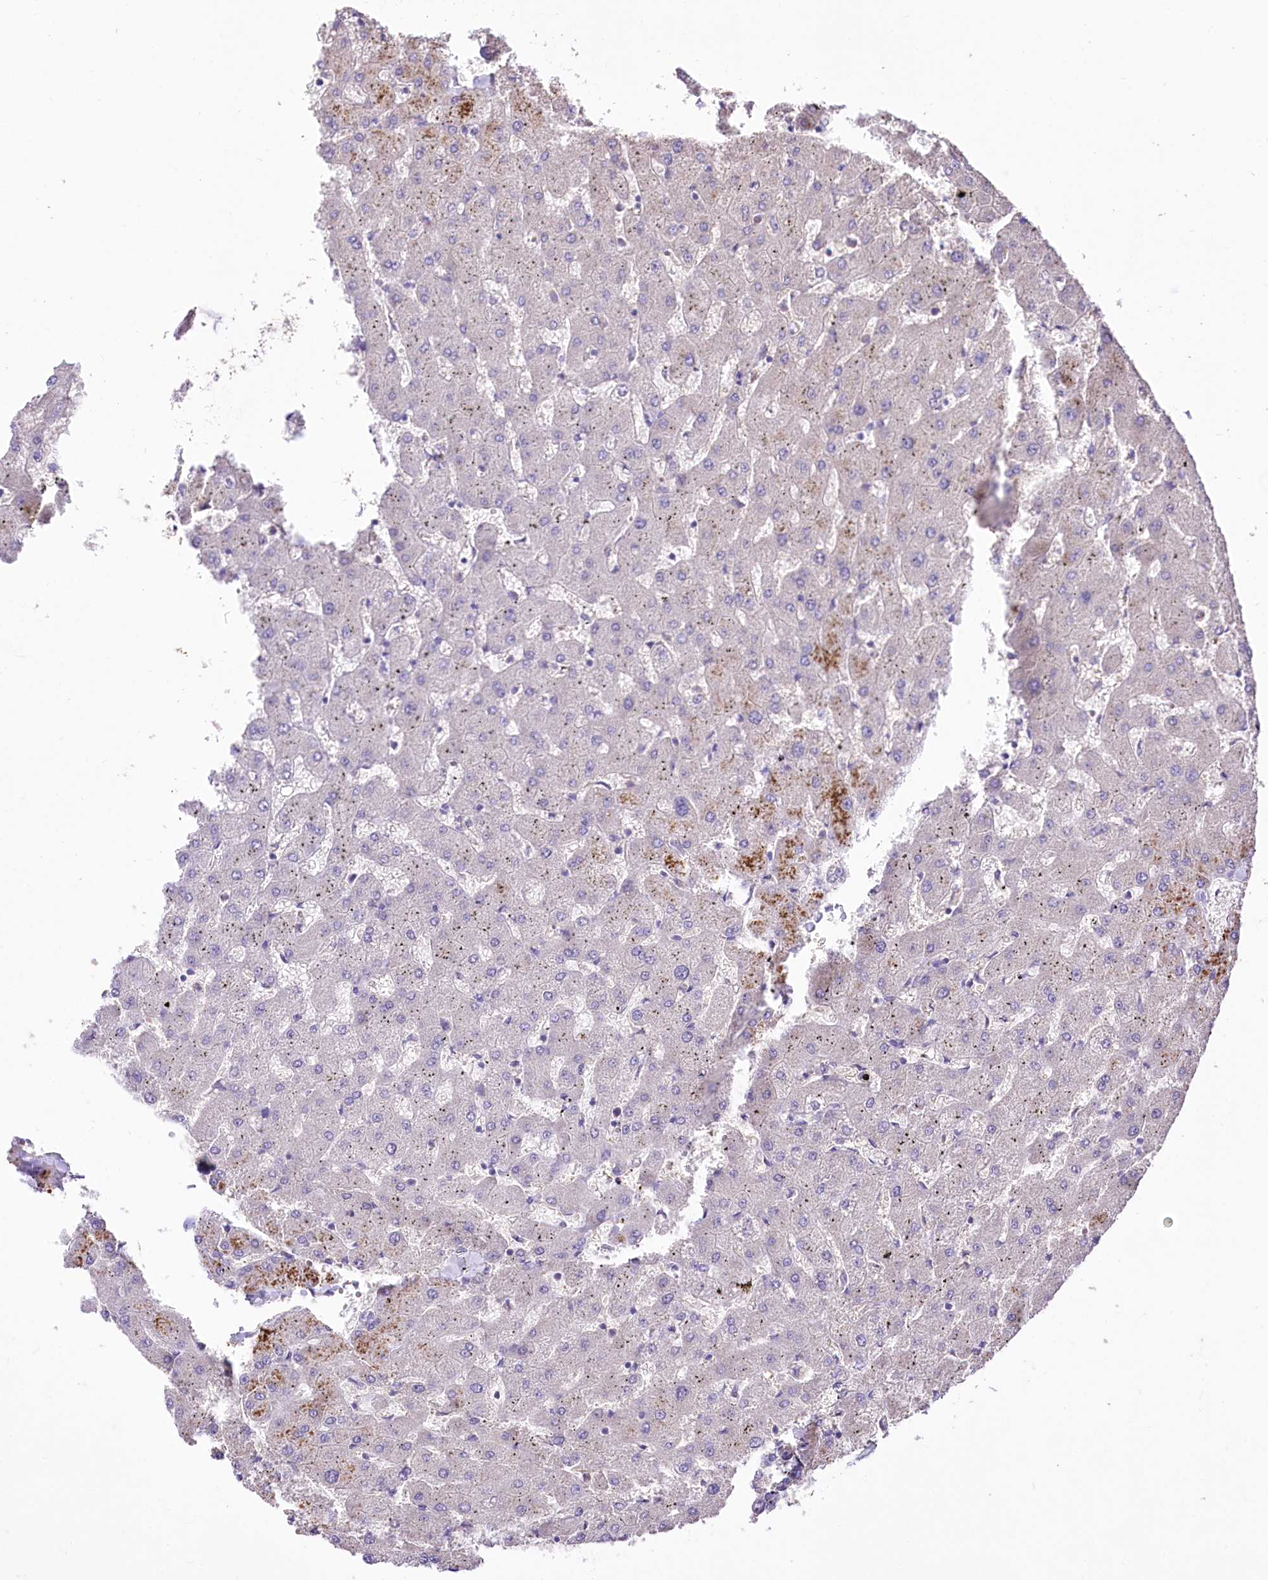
{"staining": {"intensity": "negative", "quantity": "none", "location": "none"}, "tissue": "liver", "cell_type": "Cholangiocytes", "image_type": "normal", "snomed": [{"axis": "morphology", "description": "Normal tissue, NOS"}, {"axis": "topography", "description": "Liver"}], "caption": "Cholangiocytes are negative for brown protein staining in unremarkable liver. Nuclei are stained in blue.", "gene": "PCYOX1L", "patient": {"sex": "female", "age": 63}}